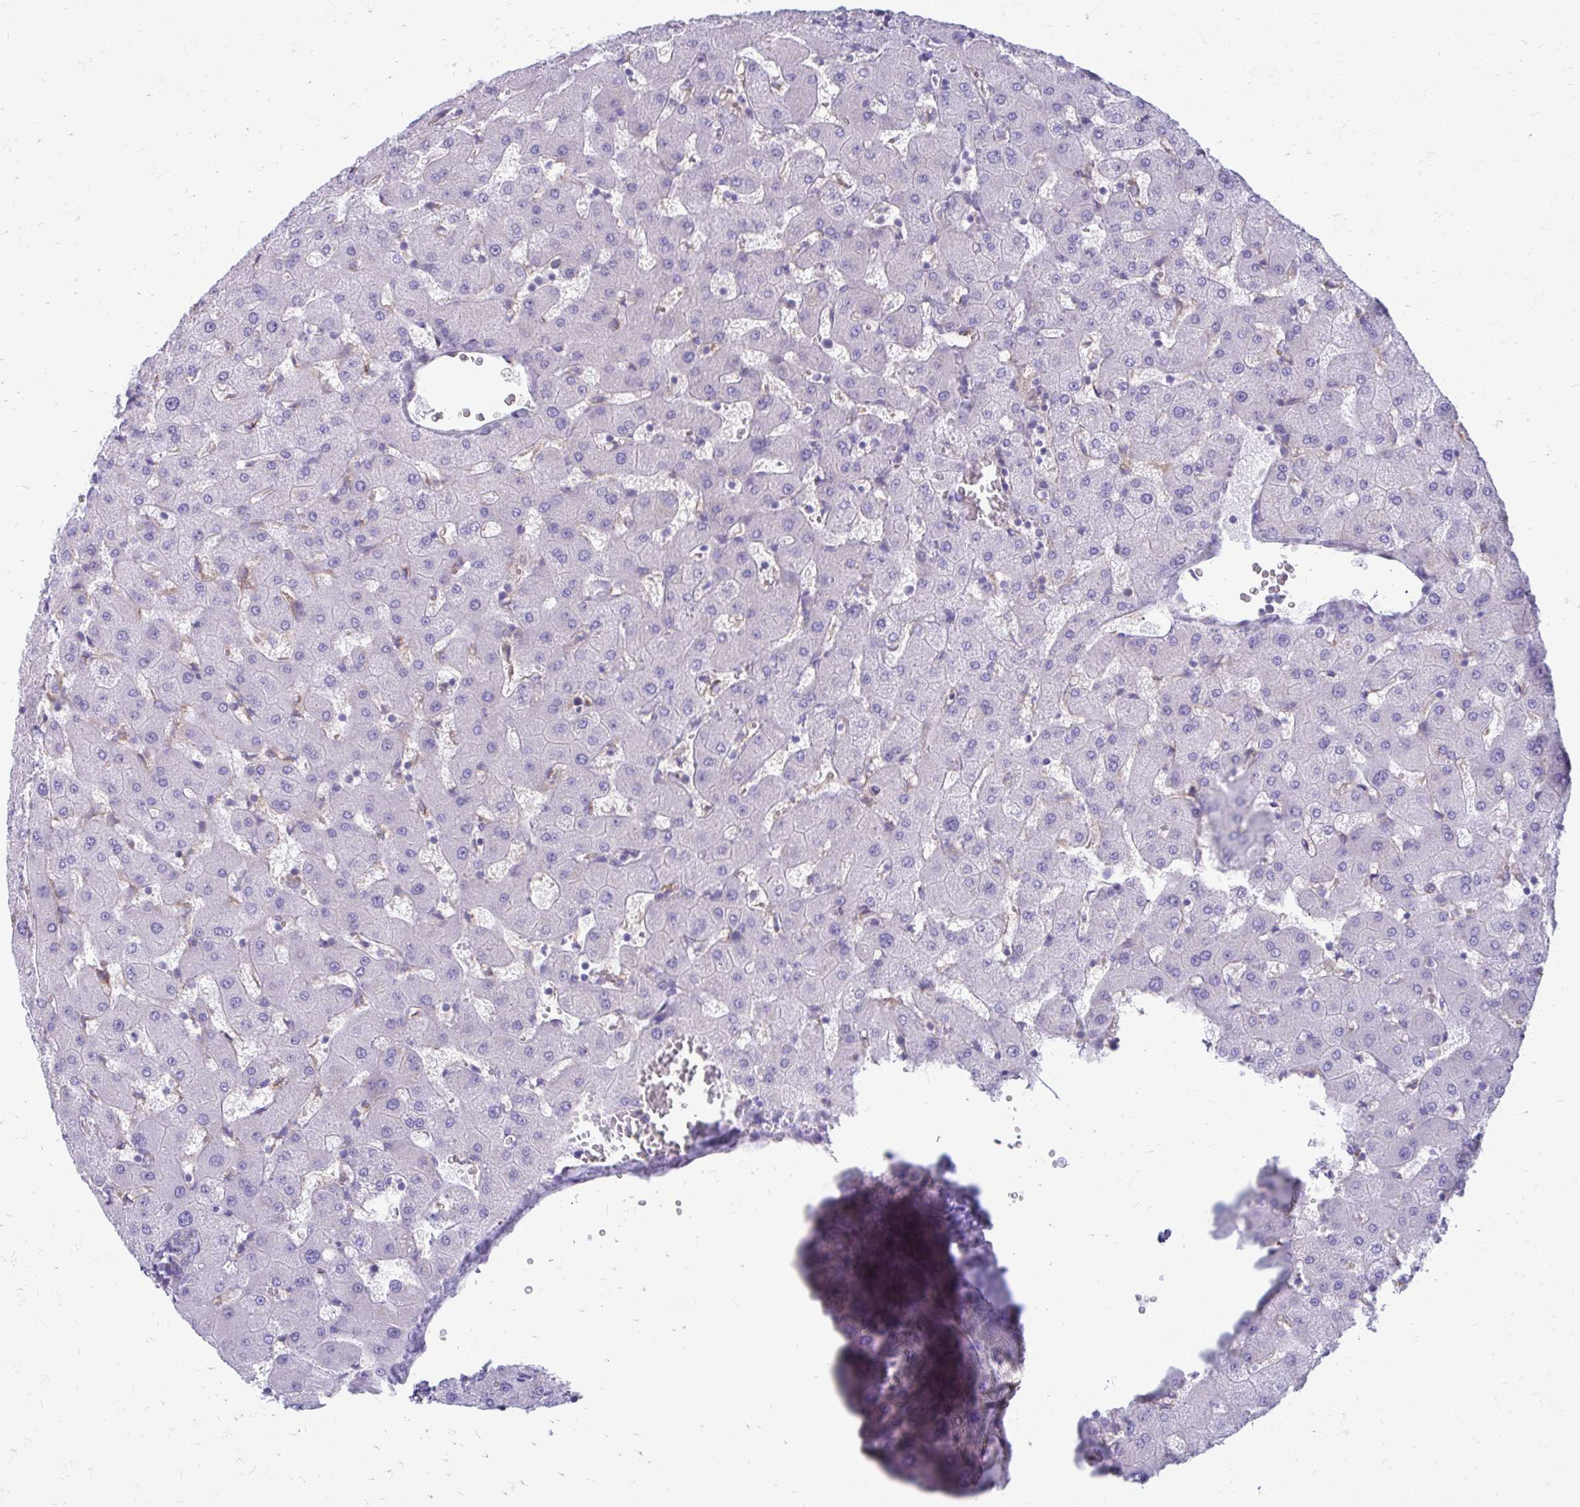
{"staining": {"intensity": "negative", "quantity": "none", "location": "none"}, "tissue": "liver", "cell_type": "Cholangiocytes", "image_type": "normal", "snomed": [{"axis": "morphology", "description": "Normal tissue, NOS"}, {"axis": "topography", "description": "Liver"}], "caption": "DAB immunohistochemical staining of normal liver reveals no significant positivity in cholangiocytes.", "gene": "CLTA", "patient": {"sex": "female", "age": 63}}